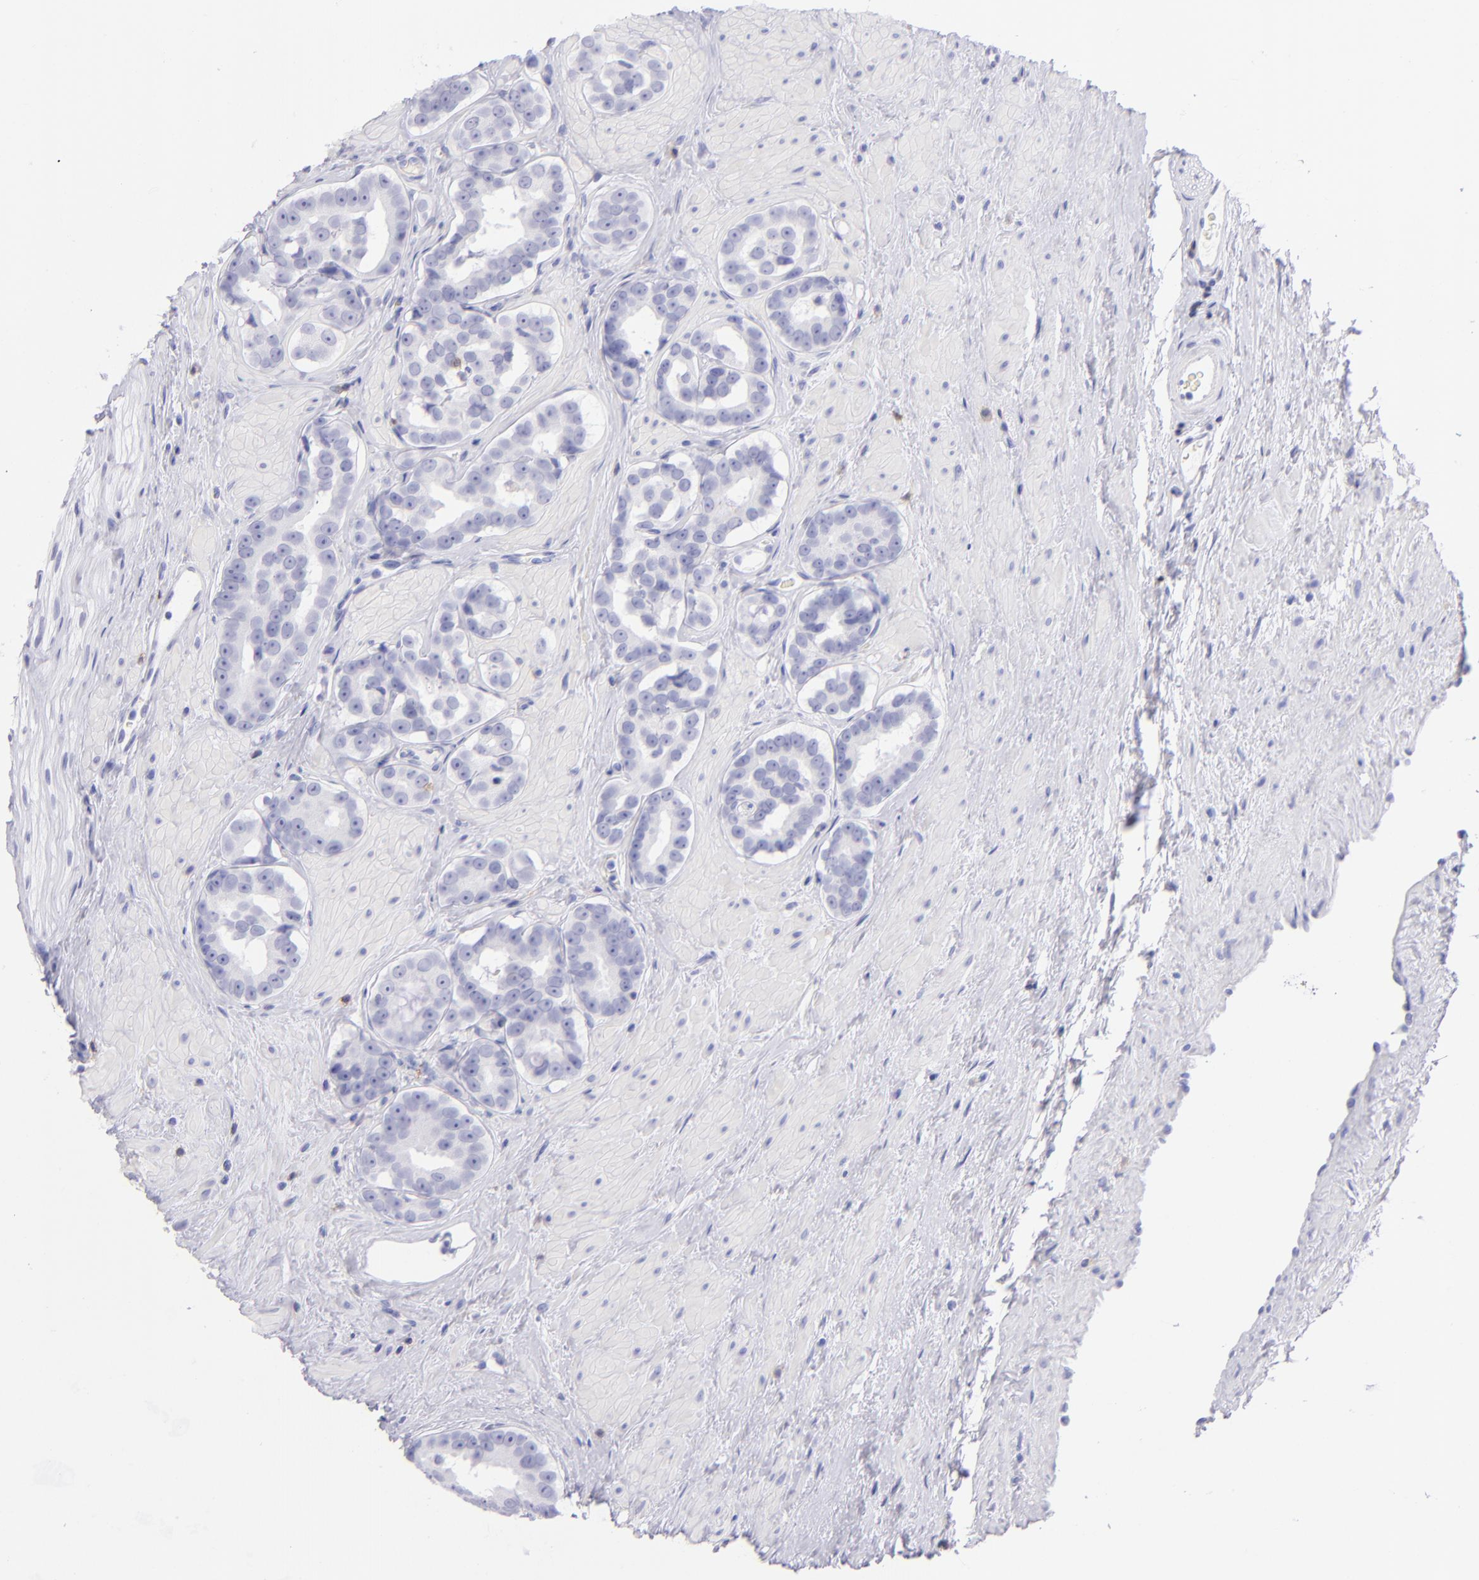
{"staining": {"intensity": "negative", "quantity": "none", "location": "none"}, "tissue": "prostate cancer", "cell_type": "Tumor cells", "image_type": "cancer", "snomed": [{"axis": "morphology", "description": "Adenocarcinoma, Low grade"}, {"axis": "topography", "description": "Prostate"}], "caption": "Immunohistochemistry of prostate cancer (adenocarcinoma (low-grade)) reveals no expression in tumor cells.", "gene": "CD69", "patient": {"sex": "male", "age": 59}}